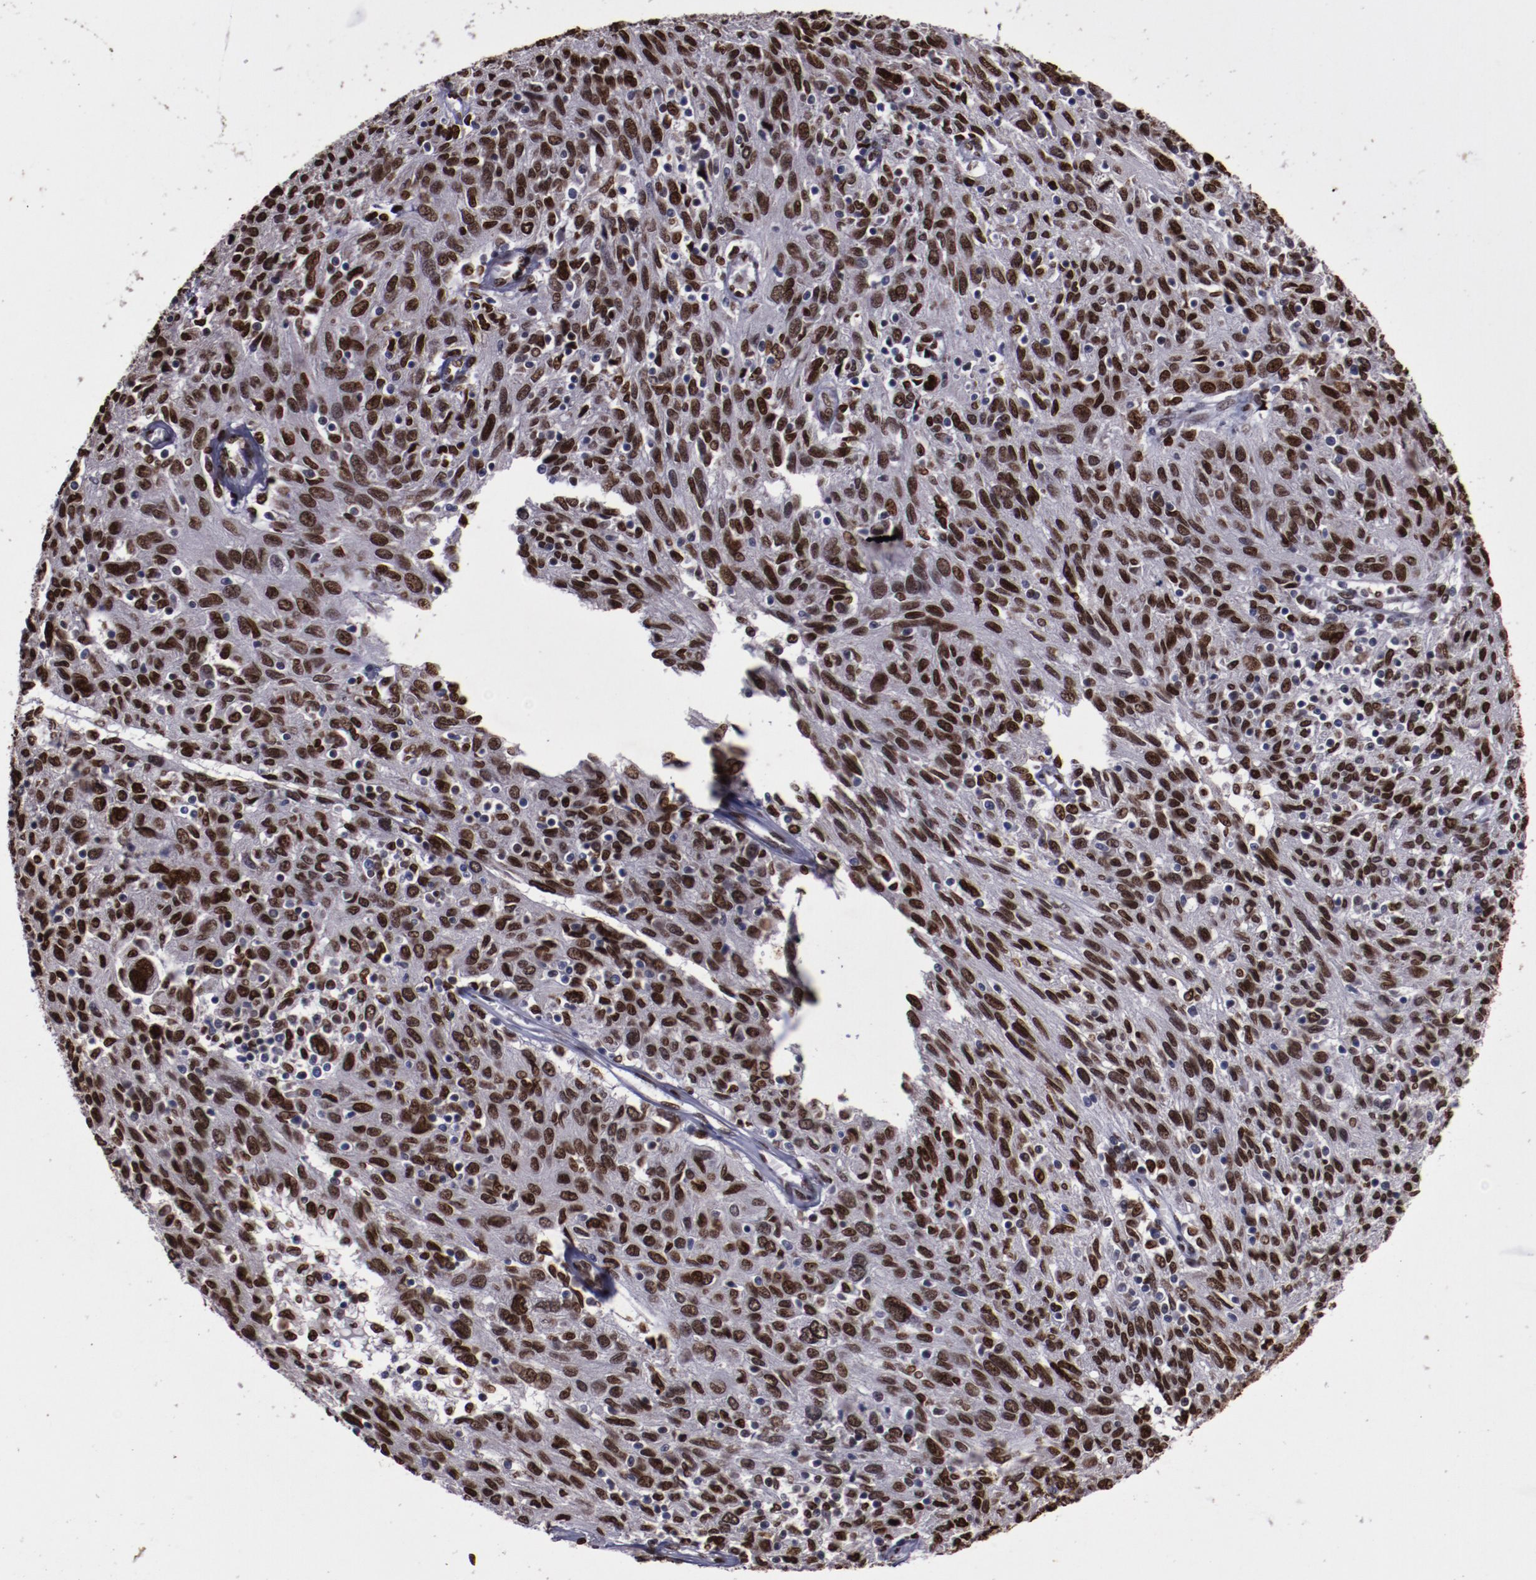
{"staining": {"intensity": "moderate", "quantity": ">75%", "location": "nuclear"}, "tissue": "ovarian cancer", "cell_type": "Tumor cells", "image_type": "cancer", "snomed": [{"axis": "morphology", "description": "Carcinoma, endometroid"}, {"axis": "topography", "description": "Ovary"}], "caption": "Immunohistochemical staining of human ovarian cancer exhibits medium levels of moderate nuclear protein positivity in about >75% of tumor cells. The protein of interest is shown in brown color, while the nuclei are stained blue.", "gene": "APEX1", "patient": {"sex": "female", "age": 50}}